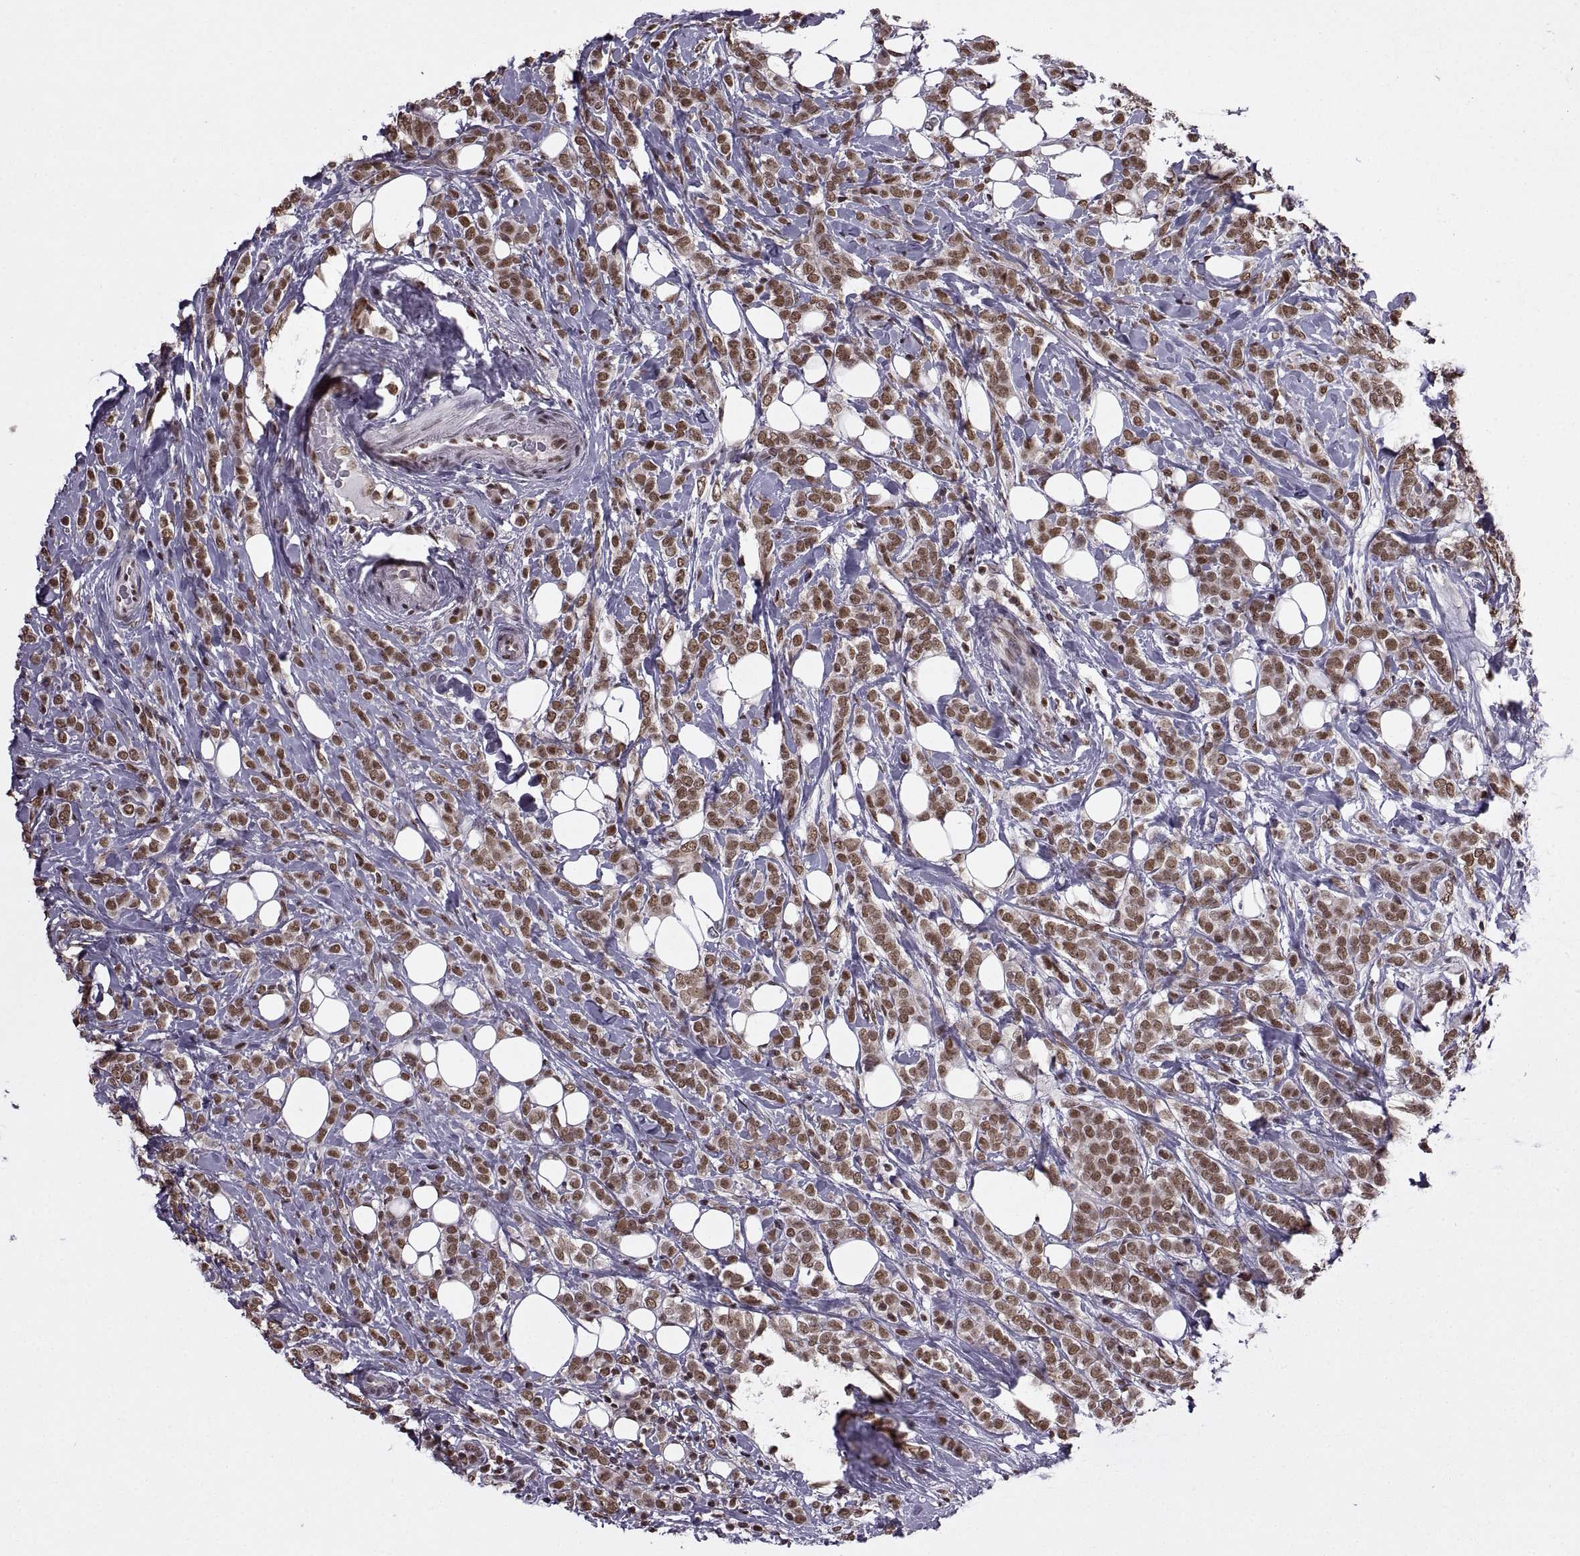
{"staining": {"intensity": "strong", "quantity": ">75%", "location": "nuclear"}, "tissue": "breast cancer", "cell_type": "Tumor cells", "image_type": "cancer", "snomed": [{"axis": "morphology", "description": "Lobular carcinoma"}, {"axis": "topography", "description": "Breast"}], "caption": "About >75% of tumor cells in breast cancer show strong nuclear protein expression as visualized by brown immunohistochemical staining.", "gene": "INTS3", "patient": {"sex": "female", "age": 49}}